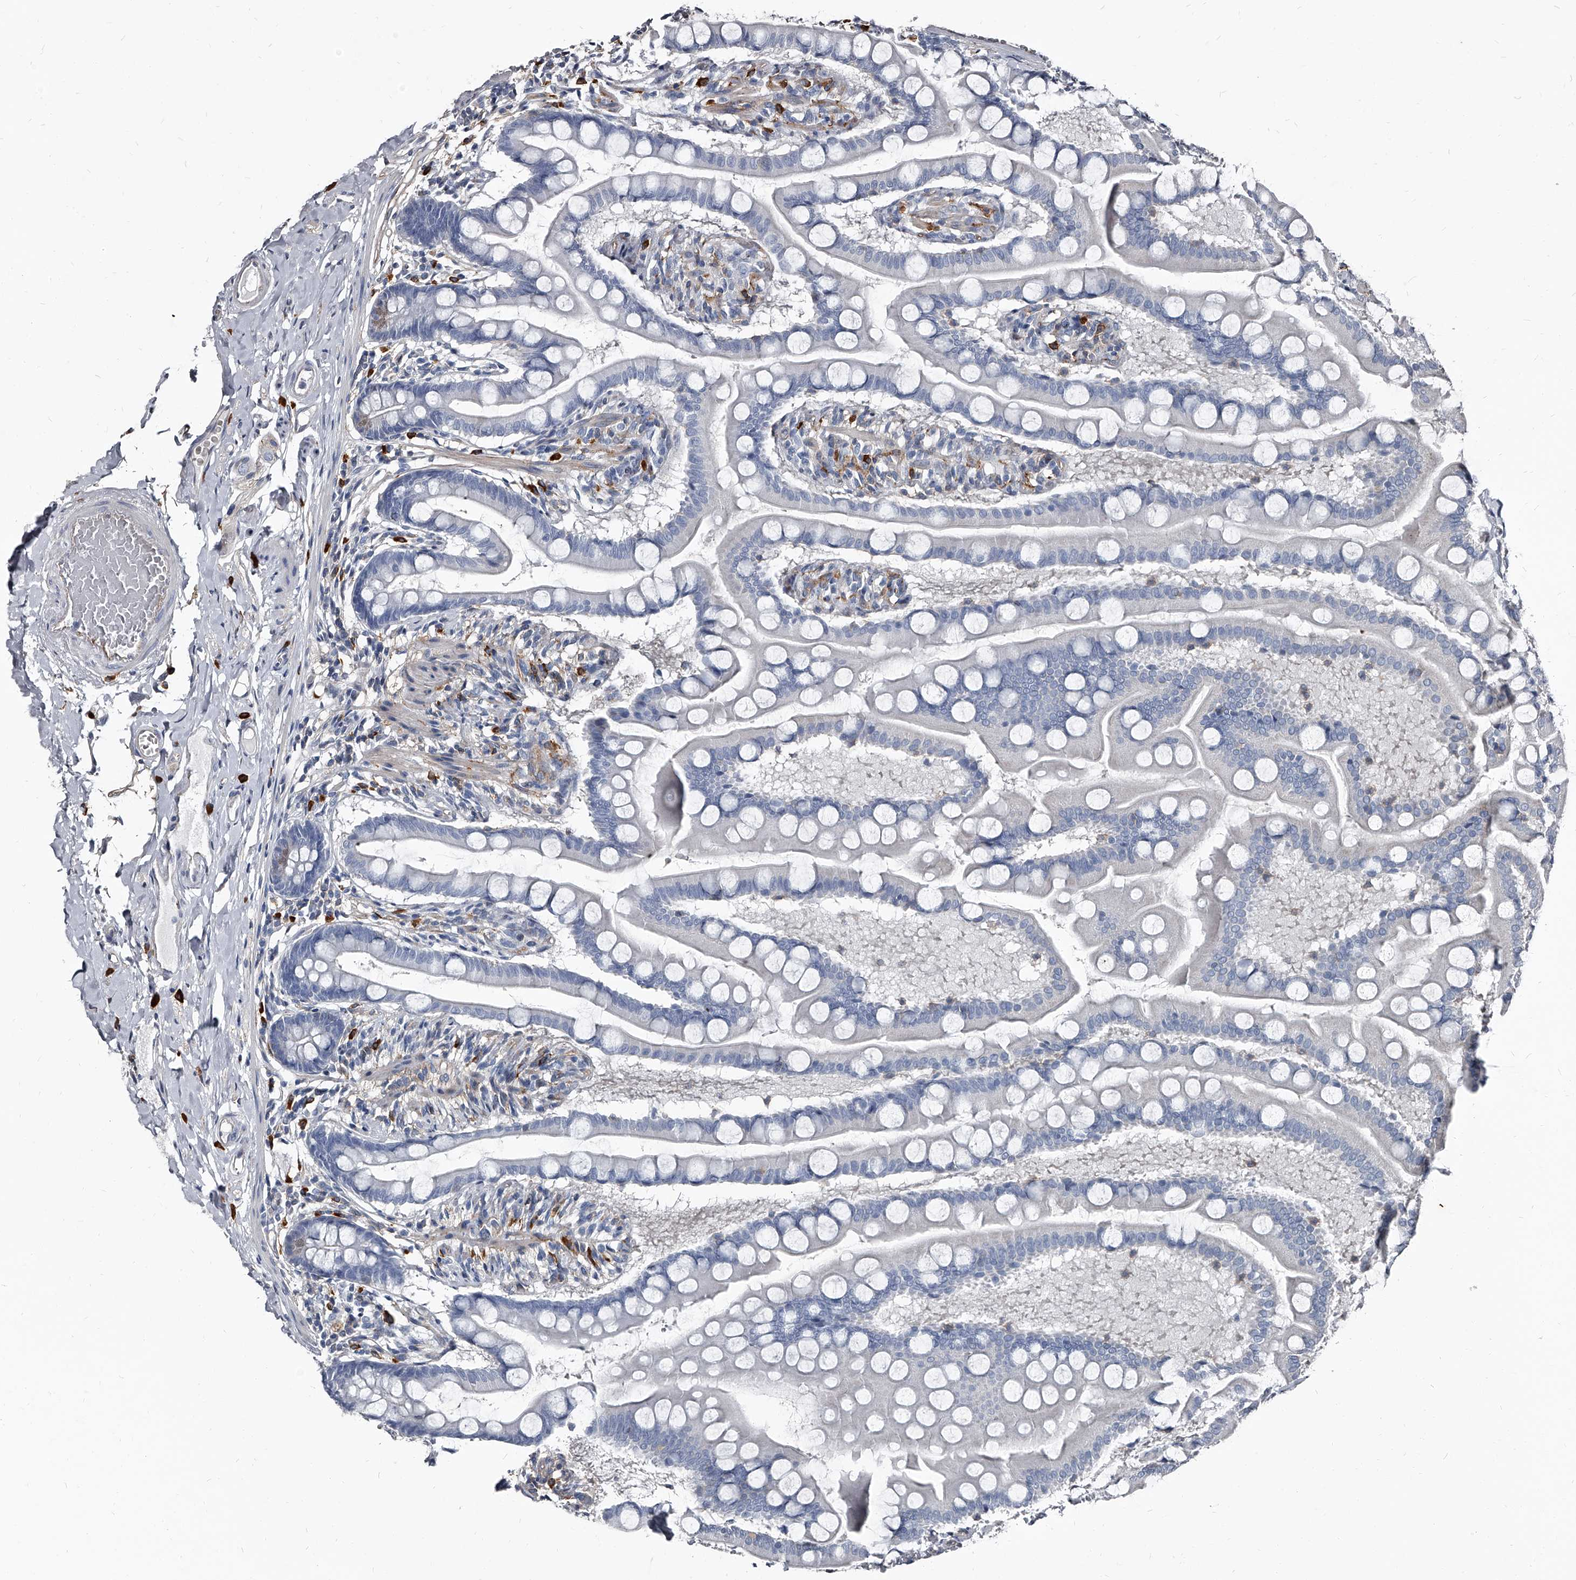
{"staining": {"intensity": "negative", "quantity": "none", "location": "none"}, "tissue": "small intestine", "cell_type": "Glandular cells", "image_type": "normal", "snomed": [{"axis": "morphology", "description": "Normal tissue, NOS"}, {"axis": "topography", "description": "Small intestine"}], "caption": "High power microscopy histopathology image of an immunohistochemistry histopathology image of unremarkable small intestine, revealing no significant positivity in glandular cells. The staining is performed using DAB brown chromogen with nuclei counter-stained in using hematoxylin.", "gene": "PGLYRP3", "patient": {"sex": "male", "age": 41}}